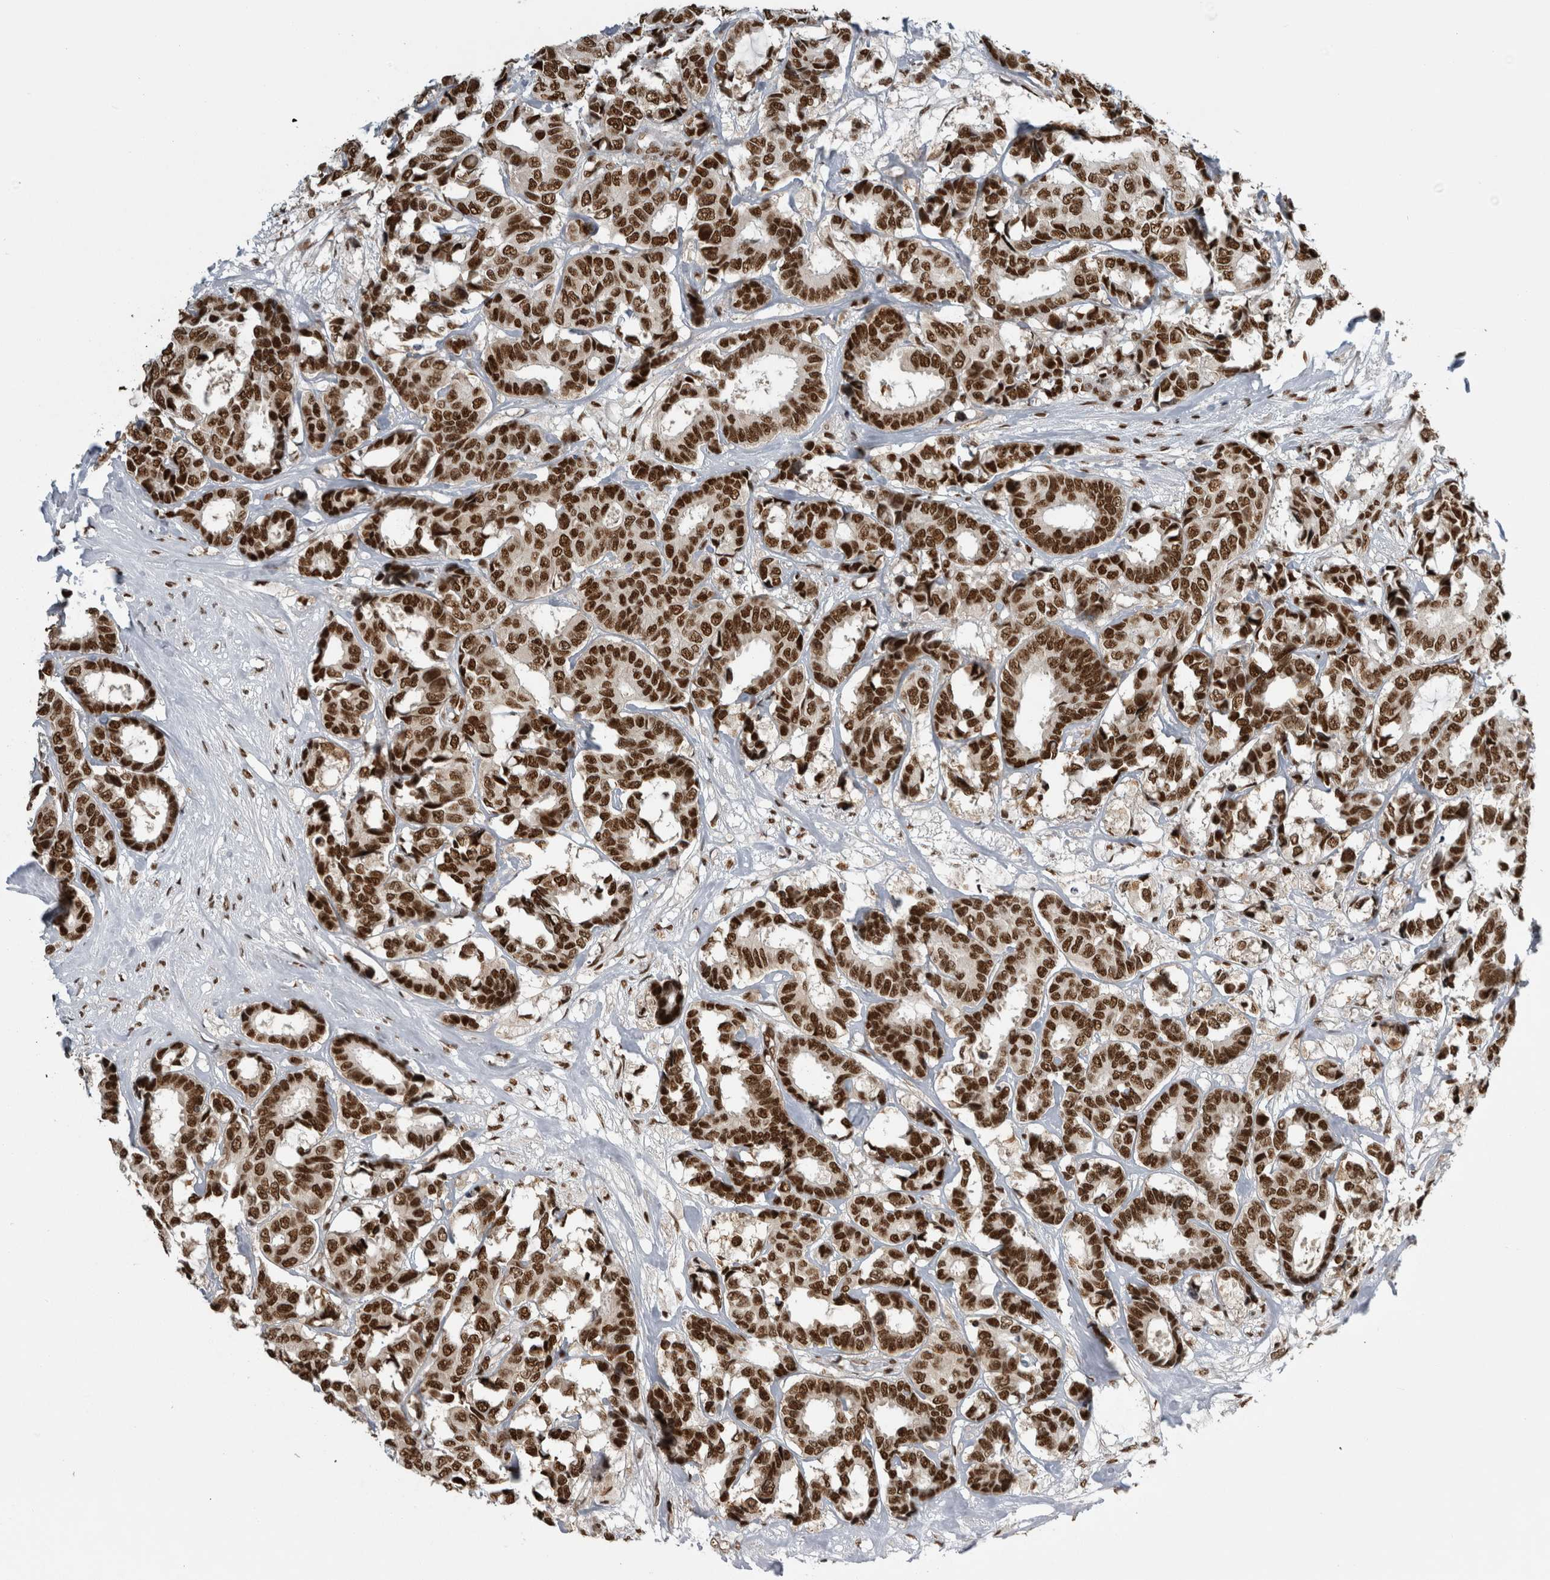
{"staining": {"intensity": "strong", "quantity": ">75%", "location": "nuclear"}, "tissue": "breast cancer", "cell_type": "Tumor cells", "image_type": "cancer", "snomed": [{"axis": "morphology", "description": "Duct carcinoma"}, {"axis": "topography", "description": "Breast"}], "caption": "A high amount of strong nuclear expression is present in about >75% of tumor cells in invasive ductal carcinoma (breast) tissue.", "gene": "ZSCAN2", "patient": {"sex": "female", "age": 87}}